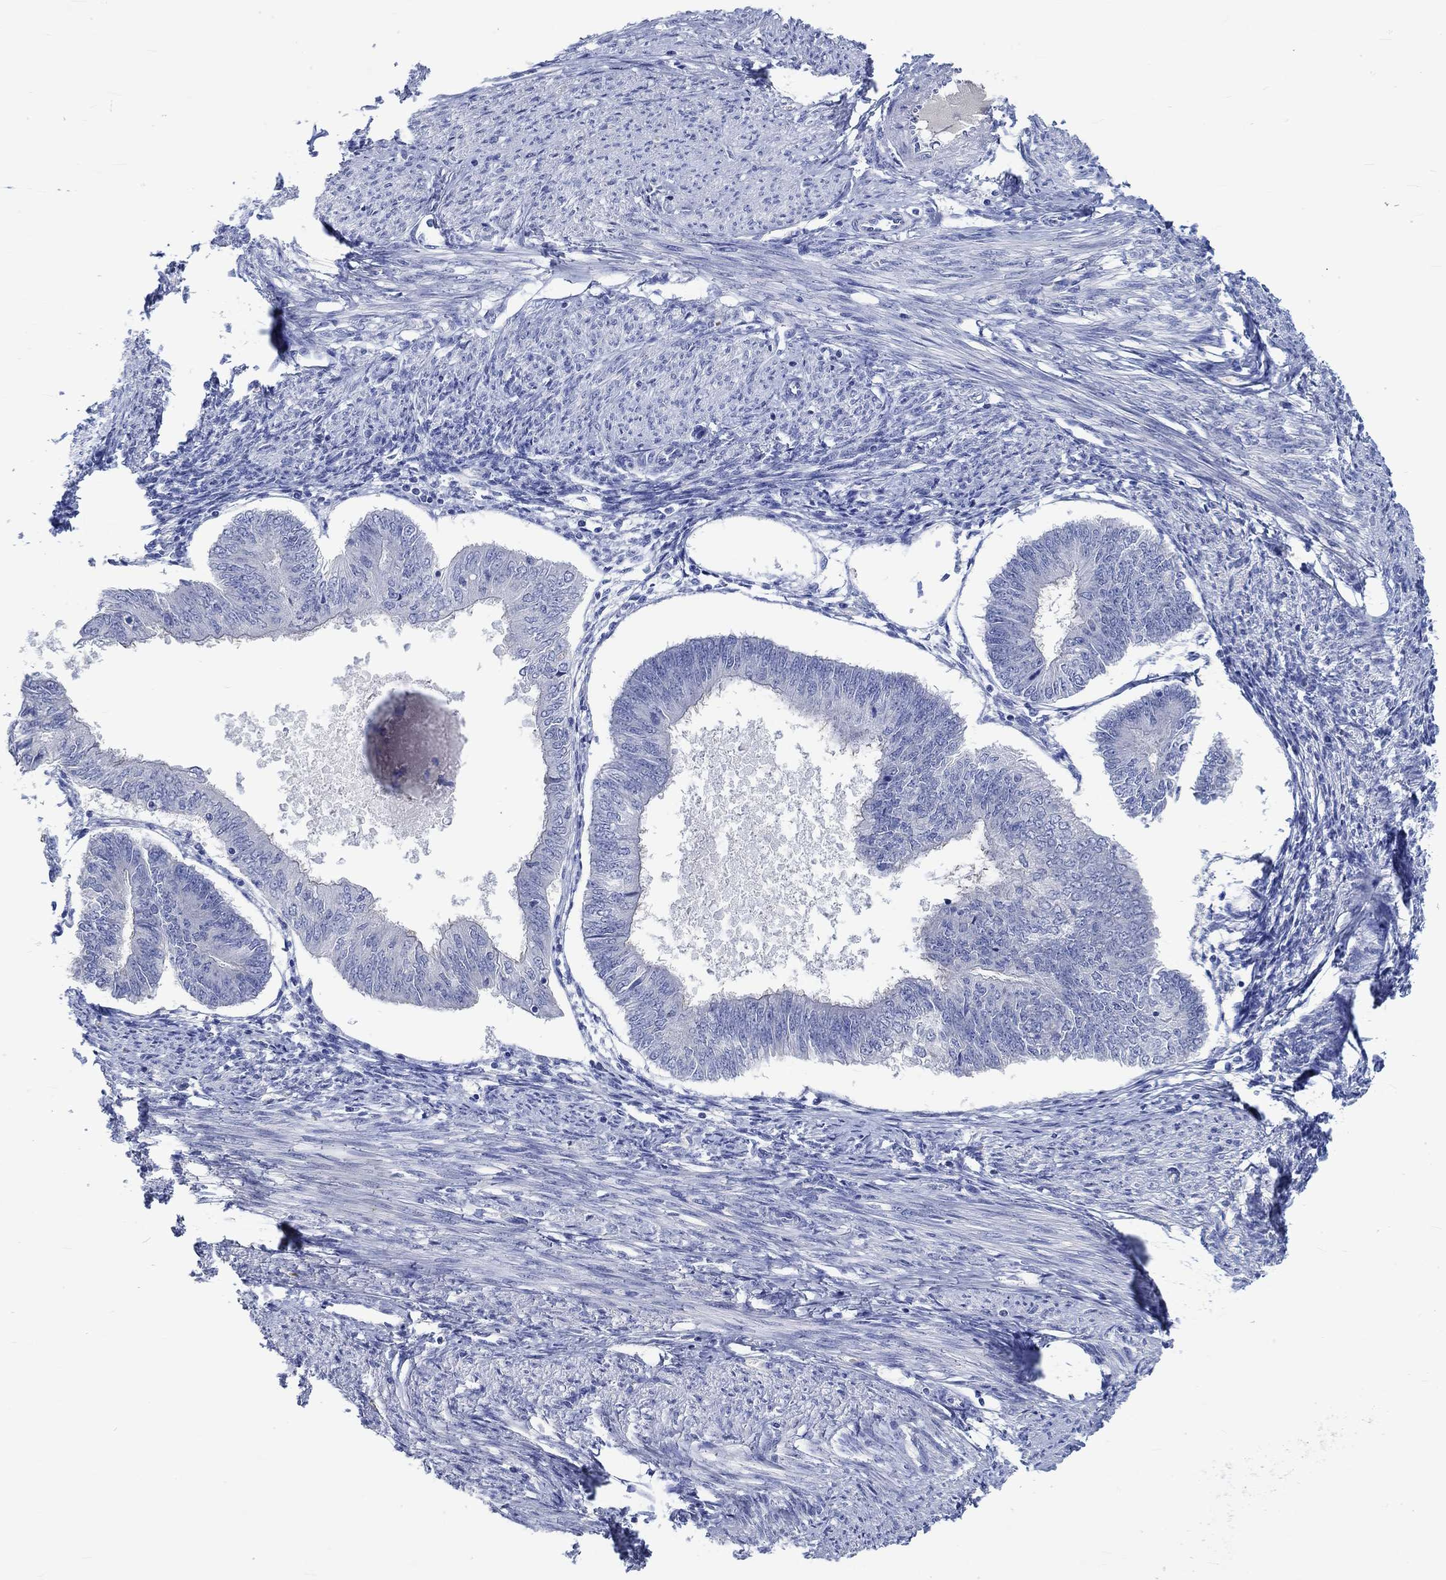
{"staining": {"intensity": "negative", "quantity": "none", "location": "none"}, "tissue": "endometrial cancer", "cell_type": "Tumor cells", "image_type": "cancer", "snomed": [{"axis": "morphology", "description": "Adenocarcinoma, NOS"}, {"axis": "topography", "description": "Endometrium"}], "caption": "Endometrial cancer was stained to show a protein in brown. There is no significant staining in tumor cells.", "gene": "KCNA1", "patient": {"sex": "female", "age": 58}}